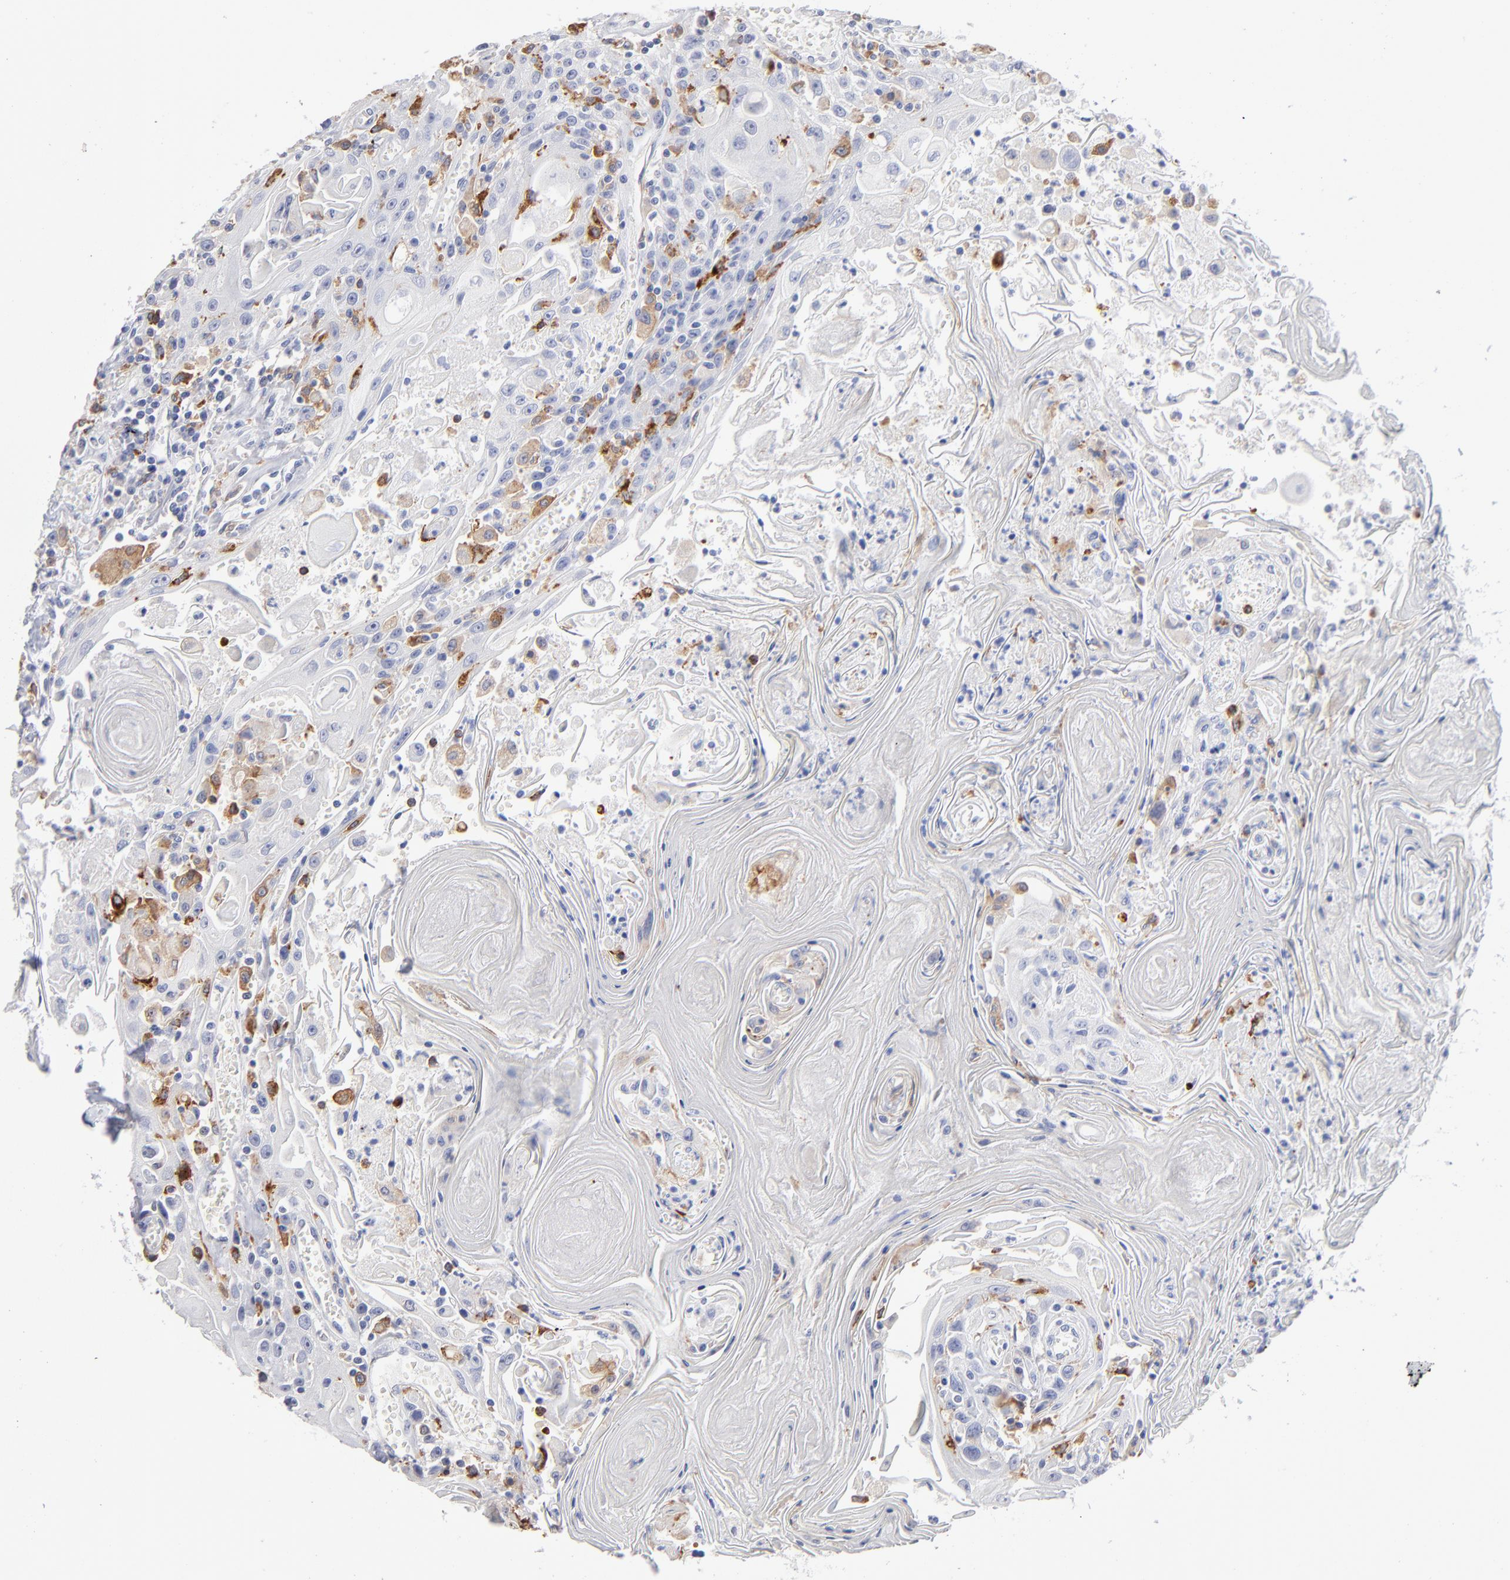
{"staining": {"intensity": "negative", "quantity": "none", "location": "none"}, "tissue": "head and neck cancer", "cell_type": "Tumor cells", "image_type": "cancer", "snomed": [{"axis": "morphology", "description": "Squamous cell carcinoma, NOS"}, {"axis": "topography", "description": "Oral tissue"}, {"axis": "topography", "description": "Head-Neck"}], "caption": "DAB immunohistochemical staining of human squamous cell carcinoma (head and neck) exhibits no significant expression in tumor cells.", "gene": "CD180", "patient": {"sex": "female", "age": 76}}